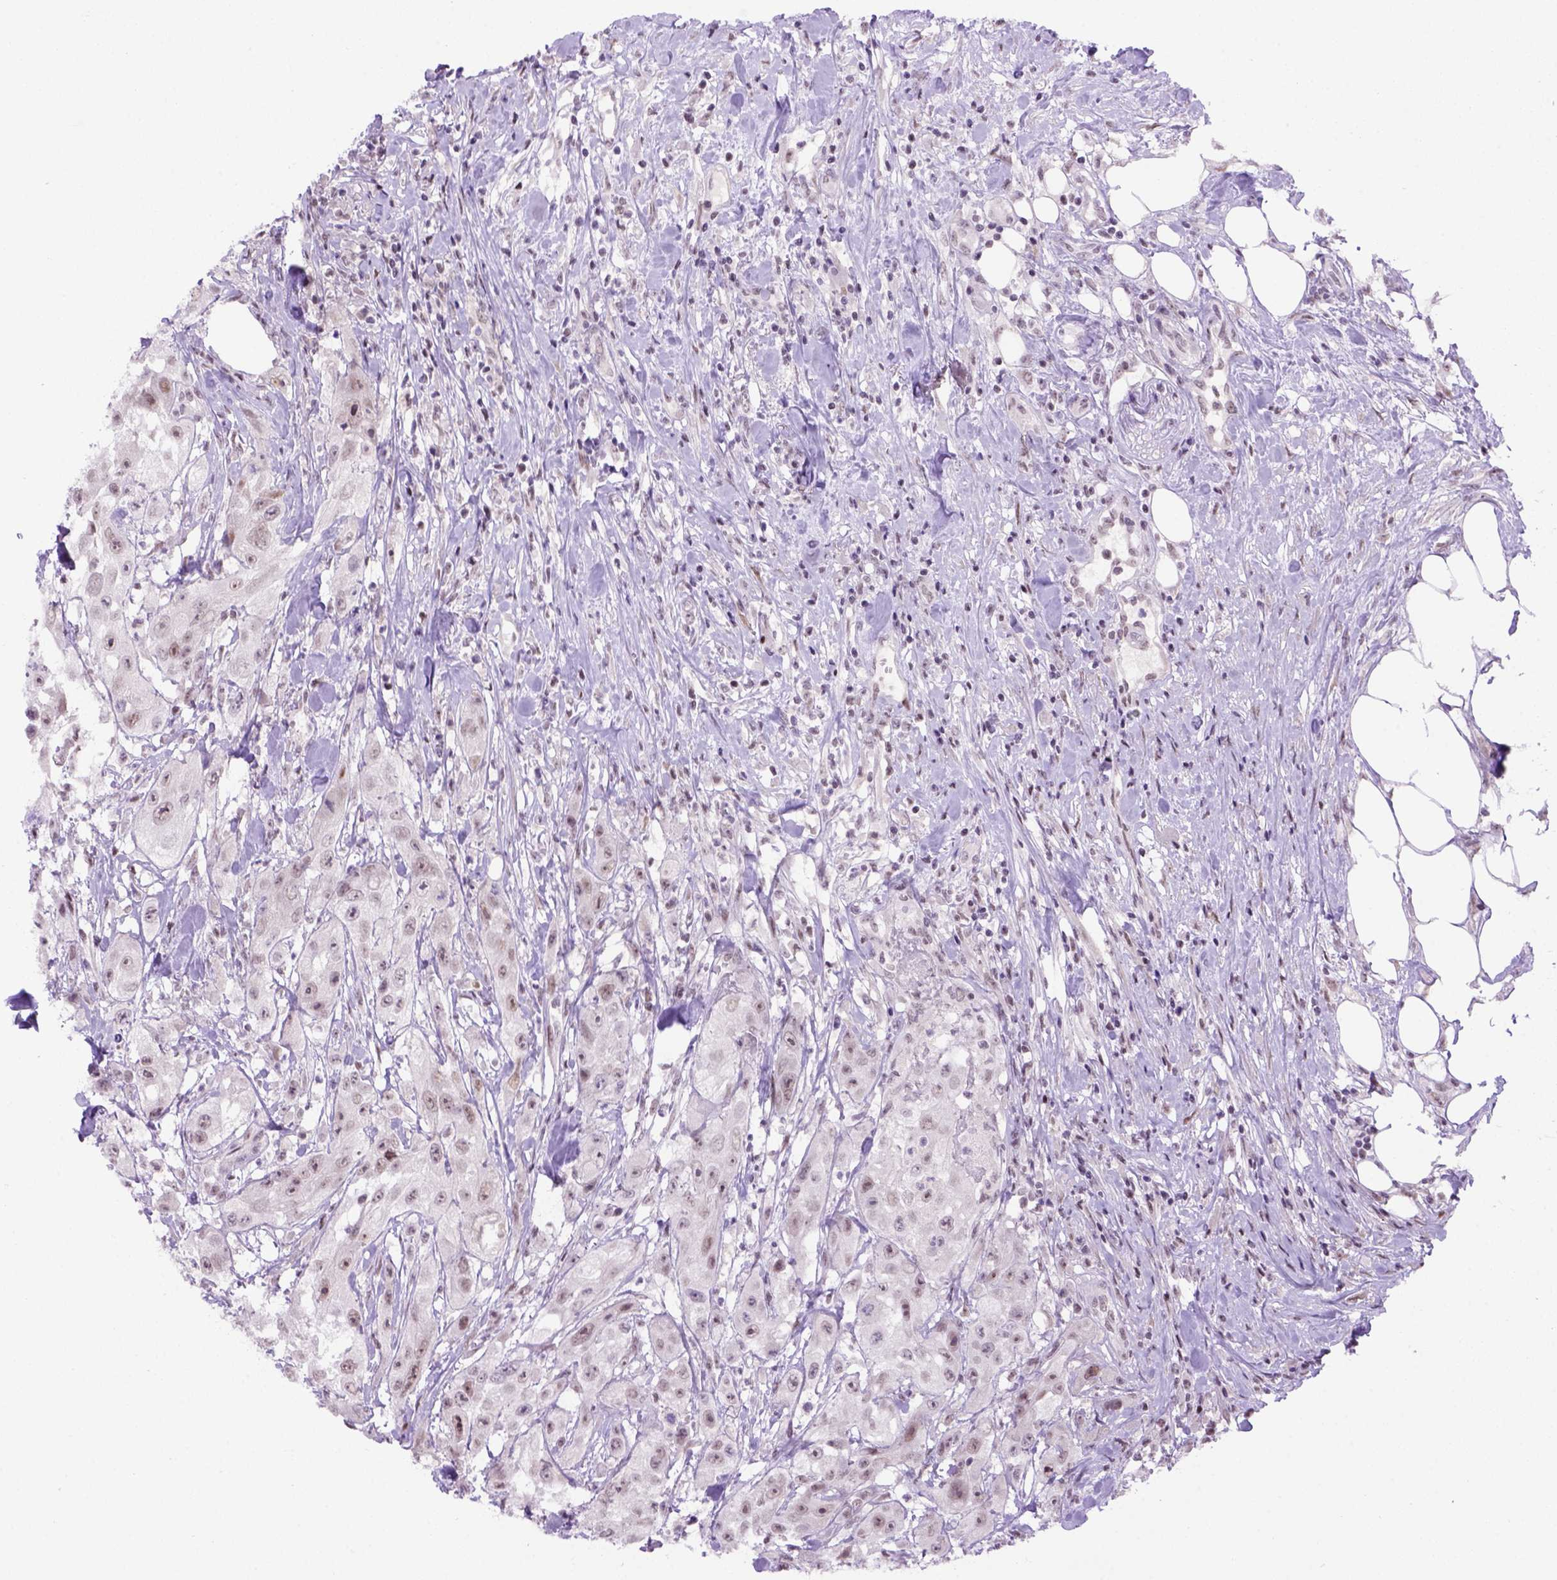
{"staining": {"intensity": "moderate", "quantity": "<25%", "location": "nuclear"}, "tissue": "urothelial cancer", "cell_type": "Tumor cells", "image_type": "cancer", "snomed": [{"axis": "morphology", "description": "Urothelial carcinoma, High grade"}, {"axis": "topography", "description": "Urinary bladder"}], "caption": "High-grade urothelial carcinoma stained with immunohistochemistry exhibits moderate nuclear positivity in about <25% of tumor cells. The staining was performed using DAB (3,3'-diaminobenzidine), with brown indicating positive protein expression. Nuclei are stained blue with hematoxylin.", "gene": "TBPL1", "patient": {"sex": "male", "age": 79}}